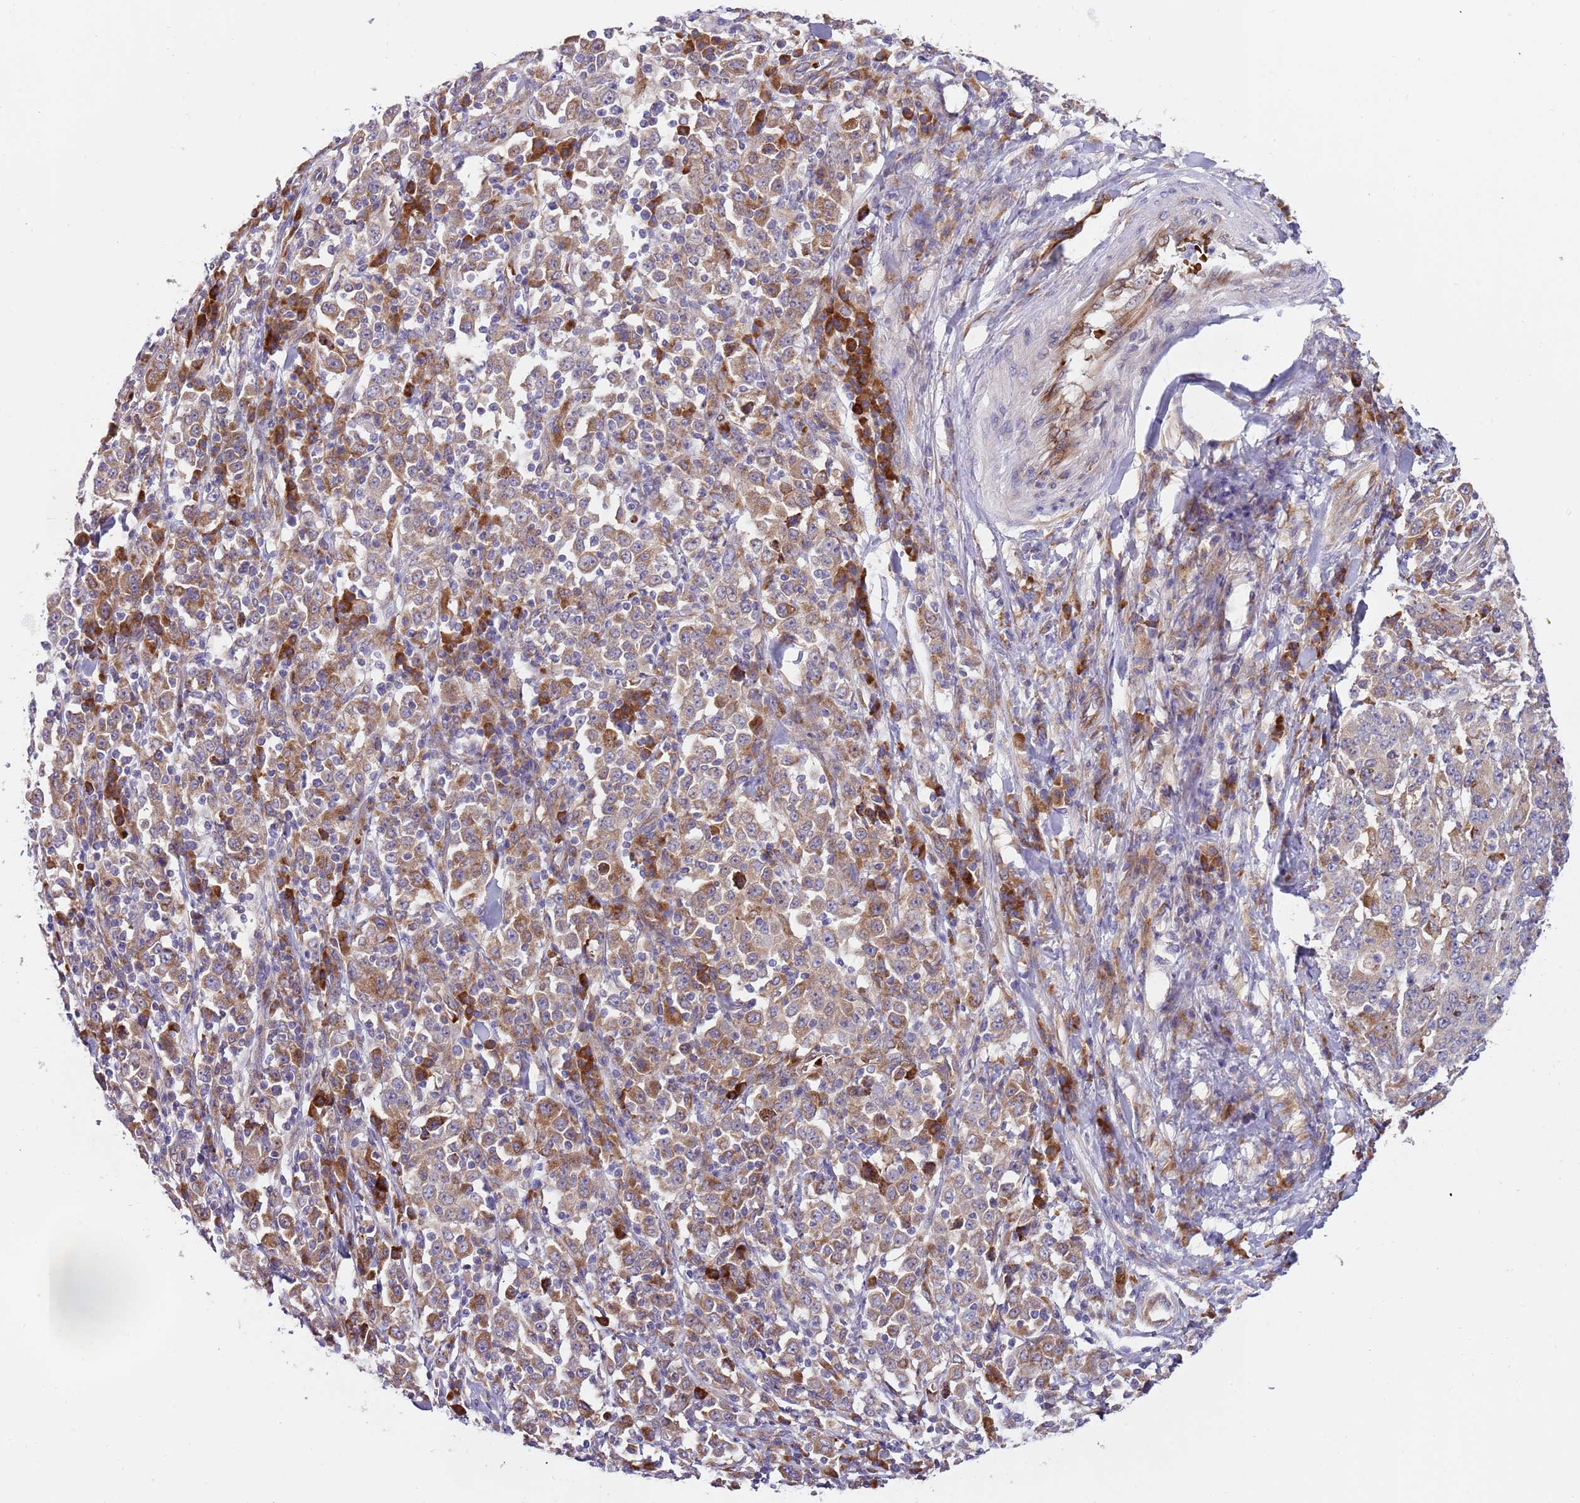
{"staining": {"intensity": "moderate", "quantity": ">75%", "location": "cytoplasmic/membranous"}, "tissue": "stomach cancer", "cell_type": "Tumor cells", "image_type": "cancer", "snomed": [{"axis": "morphology", "description": "Normal tissue, NOS"}, {"axis": "morphology", "description": "Adenocarcinoma, NOS"}, {"axis": "topography", "description": "Stomach, upper"}, {"axis": "topography", "description": "Stomach"}], "caption": "IHC of adenocarcinoma (stomach) exhibits medium levels of moderate cytoplasmic/membranous expression in about >75% of tumor cells.", "gene": "VWCE", "patient": {"sex": "male", "age": 59}}